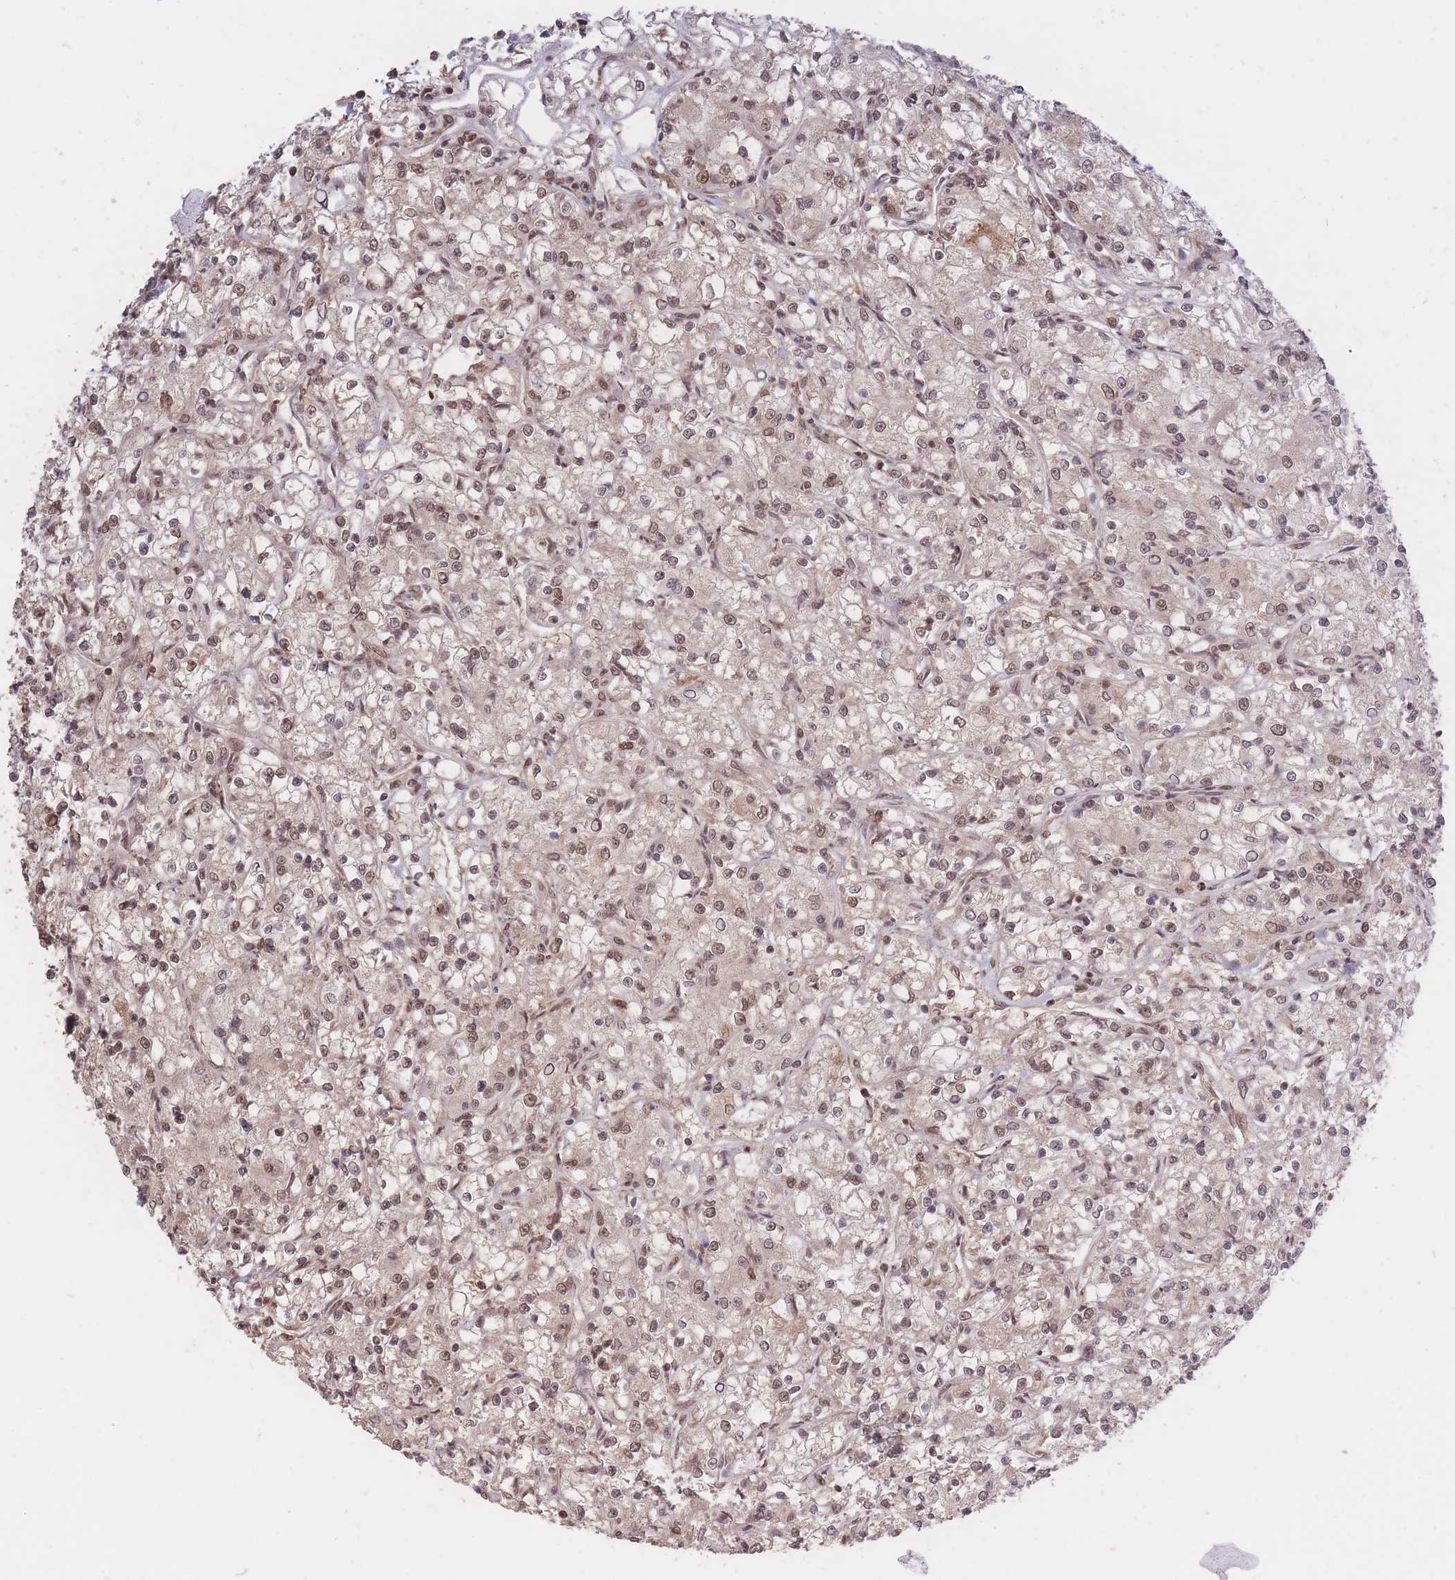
{"staining": {"intensity": "weak", "quantity": "25%-75%", "location": "nuclear"}, "tissue": "renal cancer", "cell_type": "Tumor cells", "image_type": "cancer", "snomed": [{"axis": "morphology", "description": "Adenocarcinoma, NOS"}, {"axis": "topography", "description": "Kidney"}], "caption": "Human renal cancer stained for a protein (brown) demonstrates weak nuclear positive positivity in approximately 25%-75% of tumor cells.", "gene": "SRA1", "patient": {"sex": "female", "age": 59}}